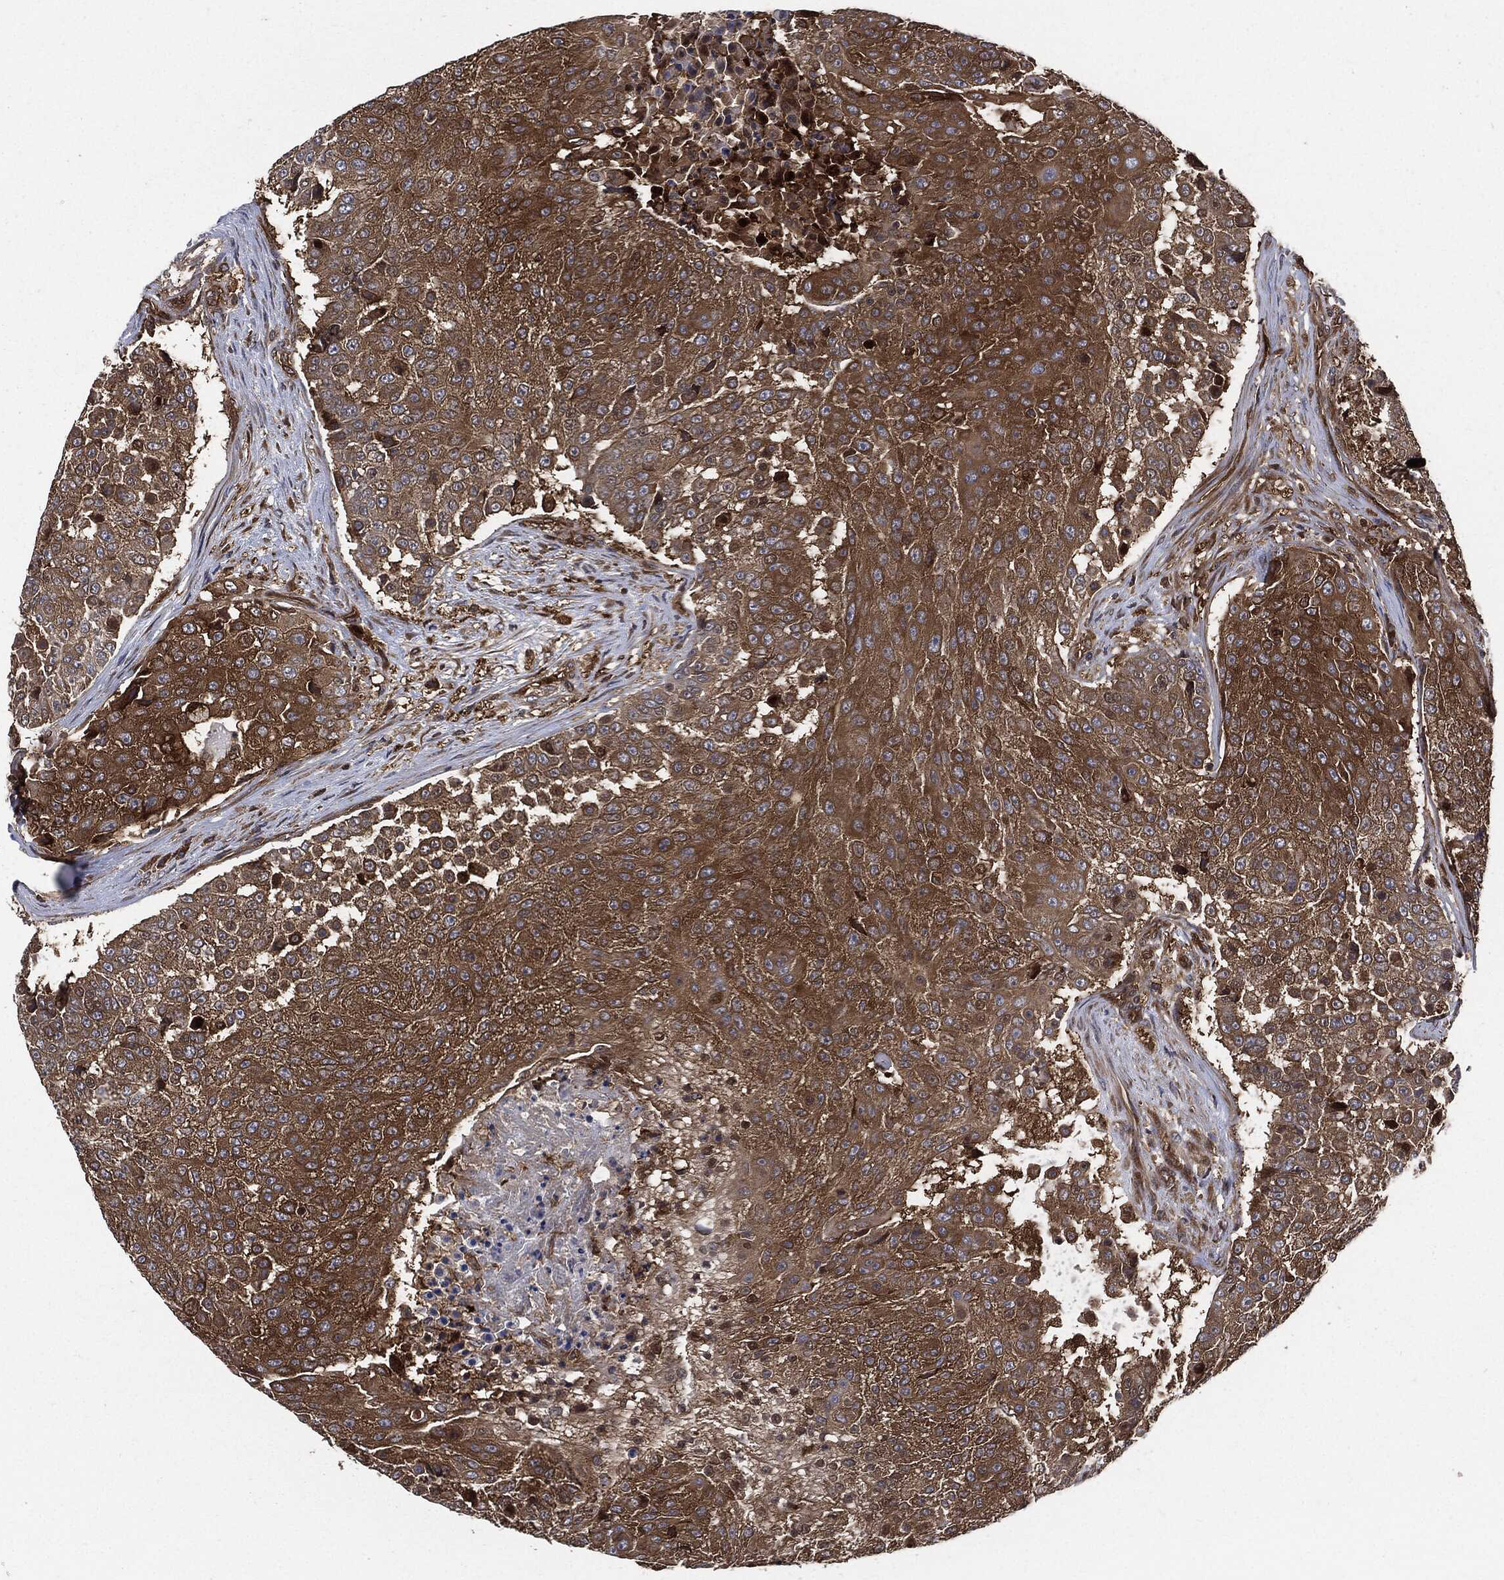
{"staining": {"intensity": "moderate", "quantity": ">75%", "location": "cytoplasmic/membranous"}, "tissue": "urothelial cancer", "cell_type": "Tumor cells", "image_type": "cancer", "snomed": [{"axis": "morphology", "description": "Urothelial carcinoma, High grade"}, {"axis": "topography", "description": "Urinary bladder"}], "caption": "Immunohistochemistry (IHC) staining of urothelial carcinoma (high-grade), which reveals medium levels of moderate cytoplasmic/membranous staining in approximately >75% of tumor cells indicating moderate cytoplasmic/membranous protein staining. The staining was performed using DAB (3,3'-diaminobenzidine) (brown) for protein detection and nuclei were counterstained in hematoxylin (blue).", "gene": "XPNPEP1", "patient": {"sex": "female", "age": 63}}